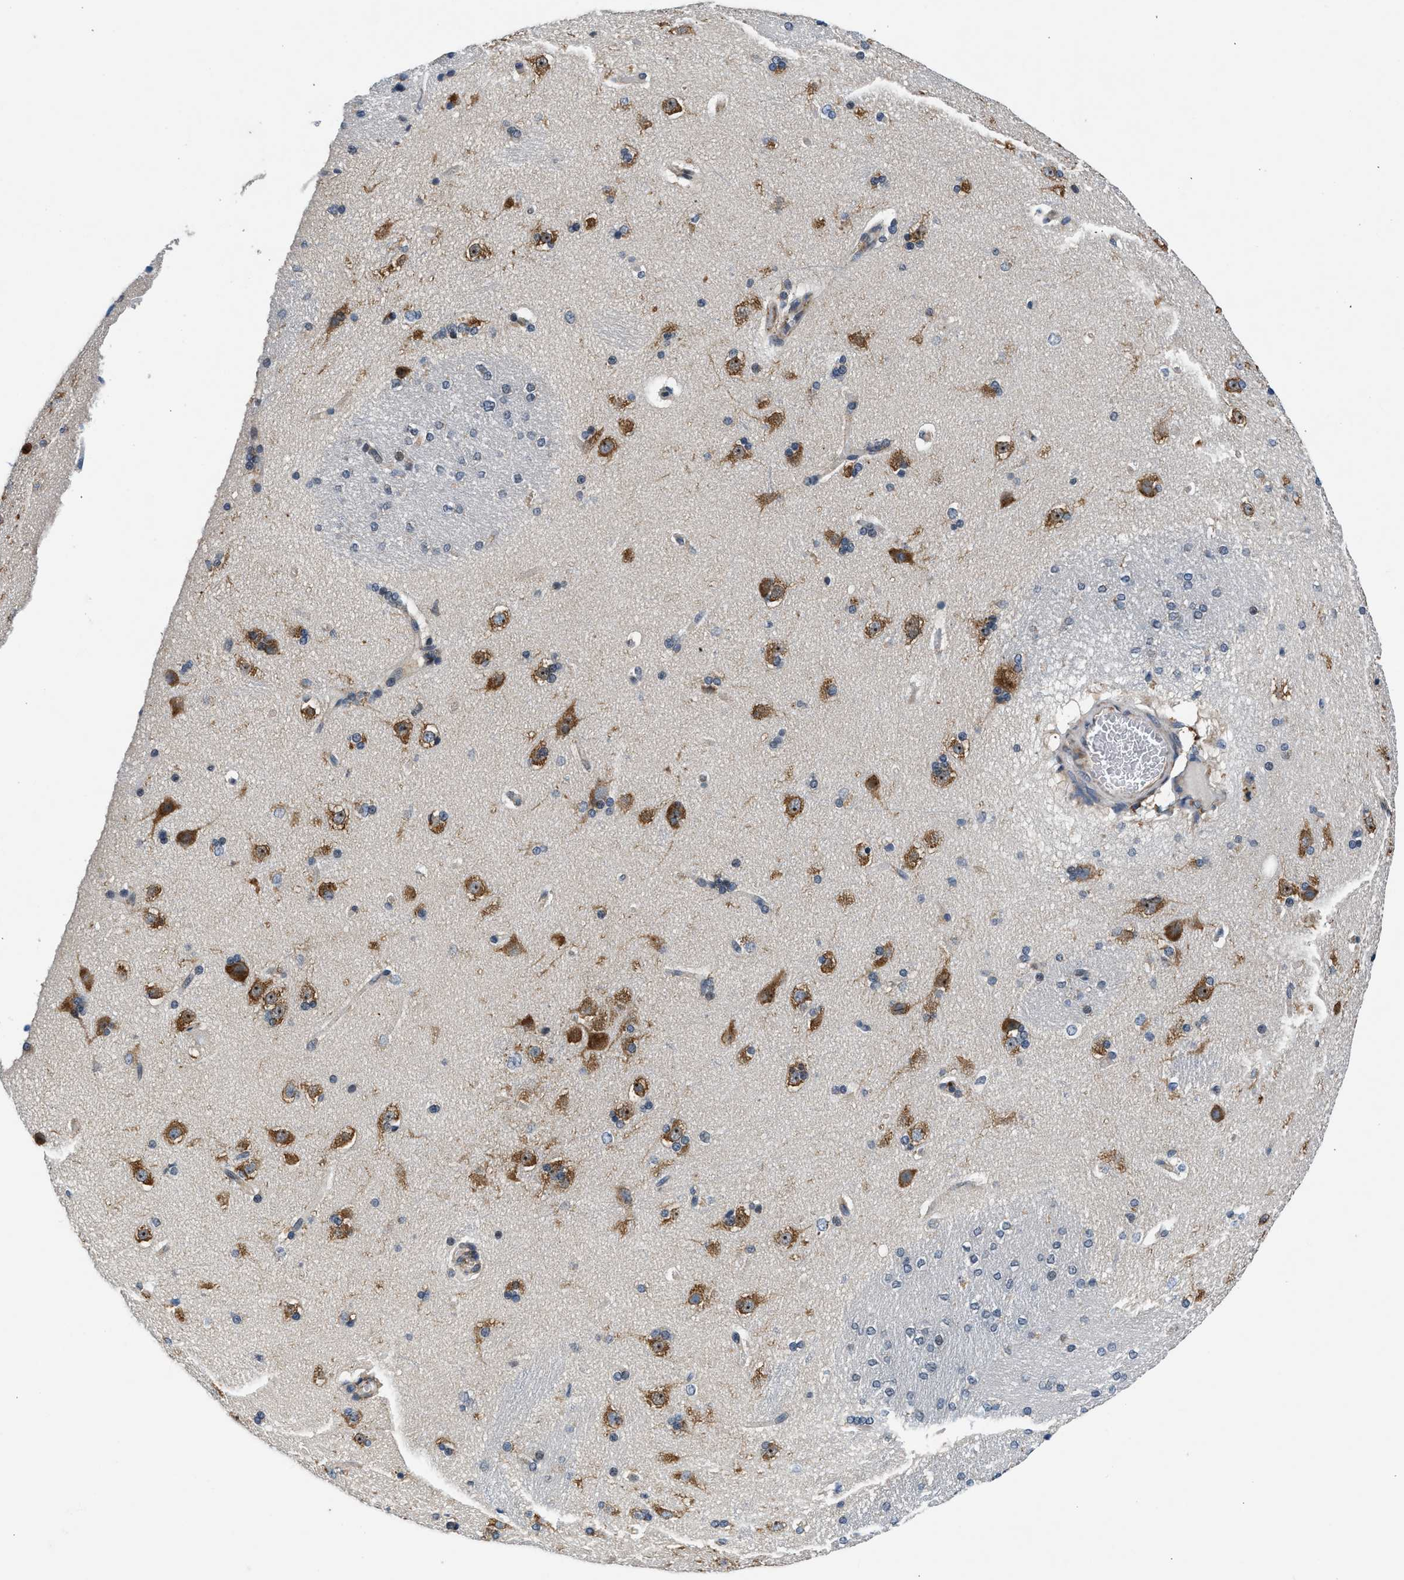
{"staining": {"intensity": "moderate", "quantity": "<25%", "location": "cytoplasmic/membranous"}, "tissue": "caudate", "cell_type": "Glial cells", "image_type": "normal", "snomed": [{"axis": "morphology", "description": "Normal tissue, NOS"}, {"axis": "topography", "description": "Lateral ventricle wall"}], "caption": "Protein analysis of normal caudate displays moderate cytoplasmic/membranous expression in about <25% of glial cells. The protein of interest is shown in brown color, while the nuclei are stained blue.", "gene": "PA2G4", "patient": {"sex": "female", "age": 19}}